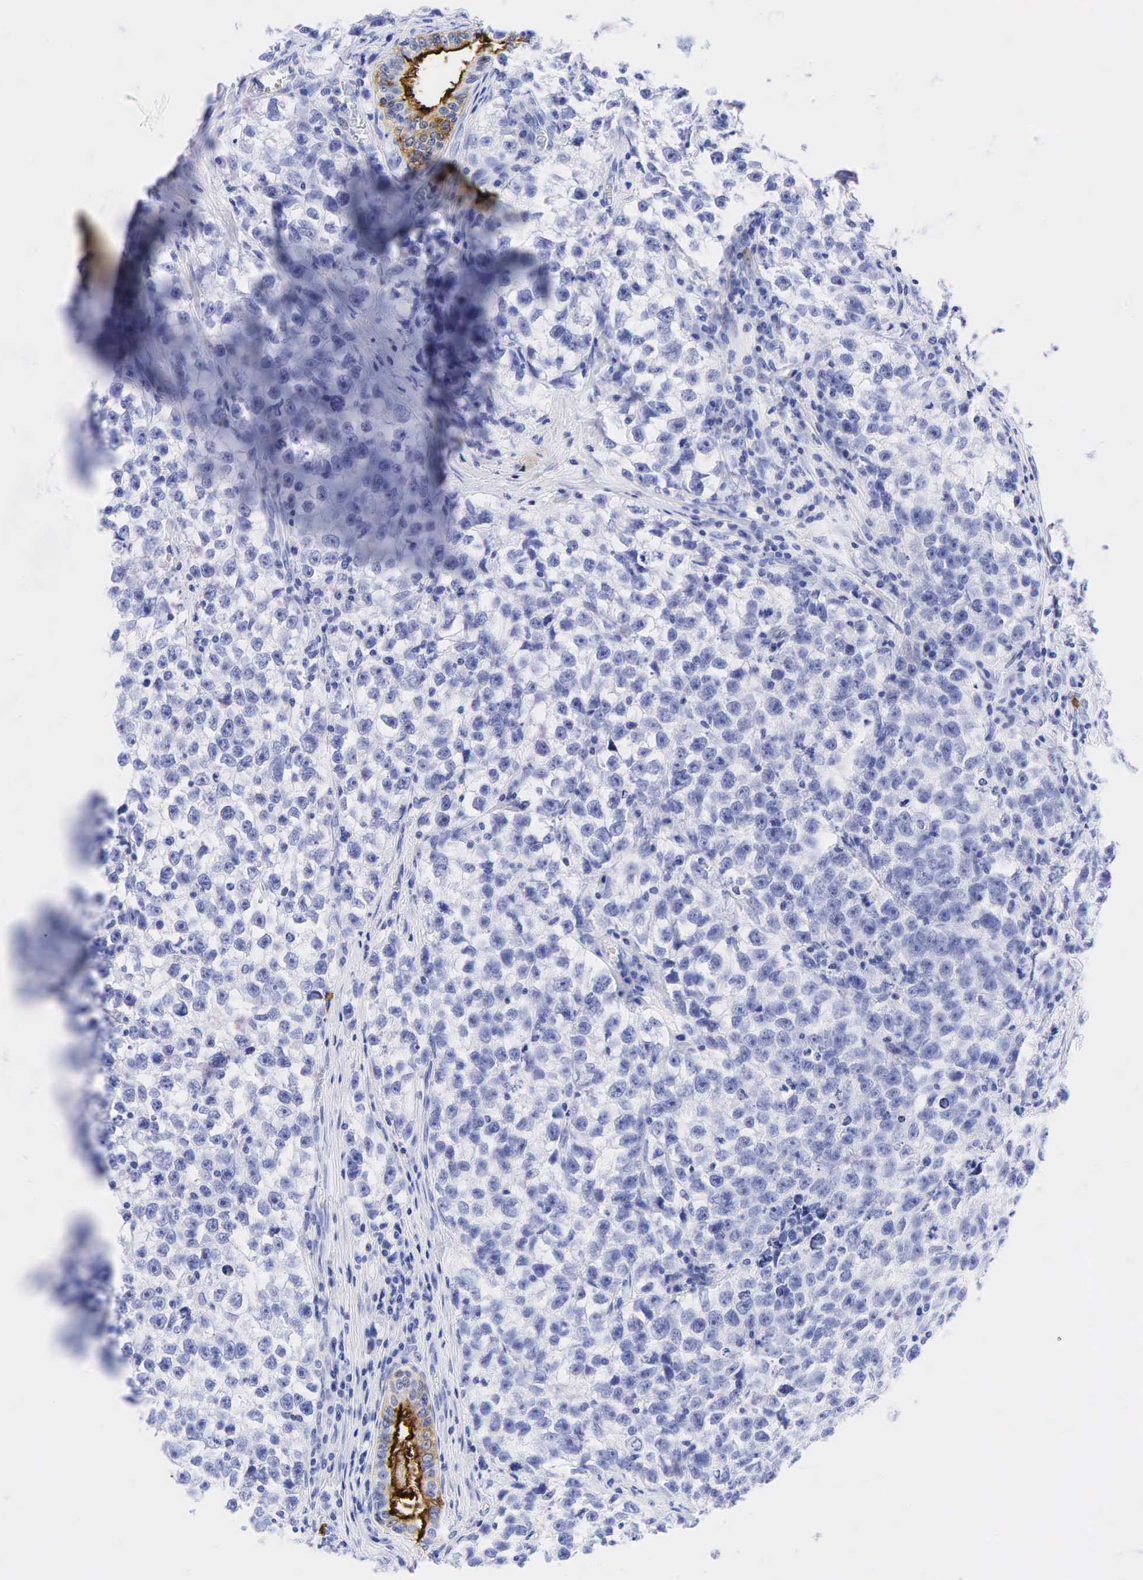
{"staining": {"intensity": "negative", "quantity": "none", "location": "none"}, "tissue": "testis cancer", "cell_type": "Tumor cells", "image_type": "cancer", "snomed": [{"axis": "morphology", "description": "Seminoma, NOS"}, {"axis": "morphology", "description": "Carcinoma, Embryonal, NOS"}, {"axis": "topography", "description": "Testis"}], "caption": "Immunohistochemistry of testis cancer (embryonal carcinoma) demonstrates no expression in tumor cells.", "gene": "FUT4", "patient": {"sex": "male", "age": 30}}